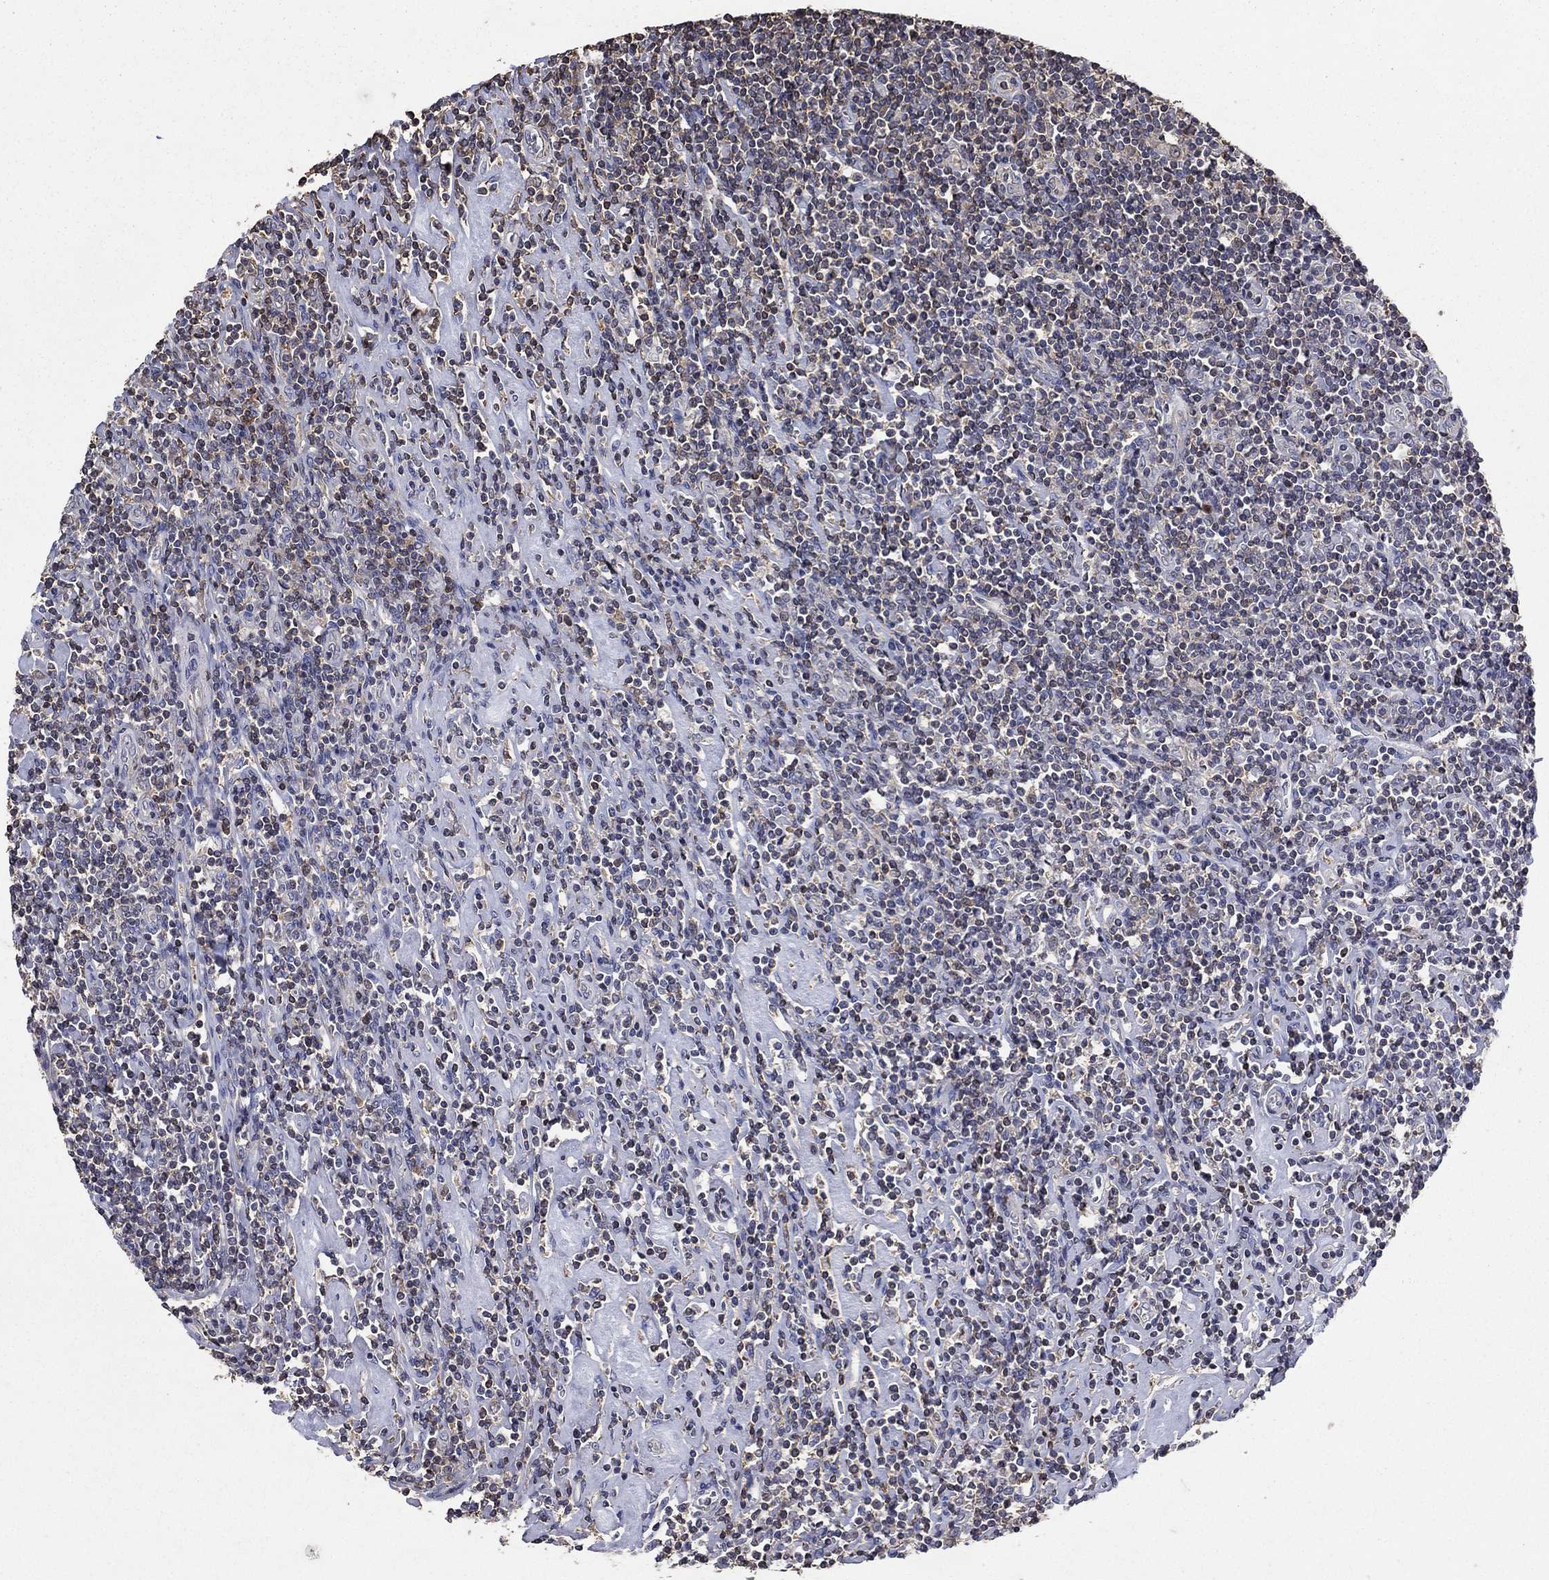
{"staining": {"intensity": "negative", "quantity": "none", "location": "none"}, "tissue": "lymphoma", "cell_type": "Tumor cells", "image_type": "cancer", "snomed": [{"axis": "morphology", "description": "Hodgkin's disease, NOS"}, {"axis": "topography", "description": "Lymph node"}], "caption": "Immunohistochemistry (IHC) of lymphoma shows no positivity in tumor cells.", "gene": "DVL1", "patient": {"sex": "male", "age": 40}}